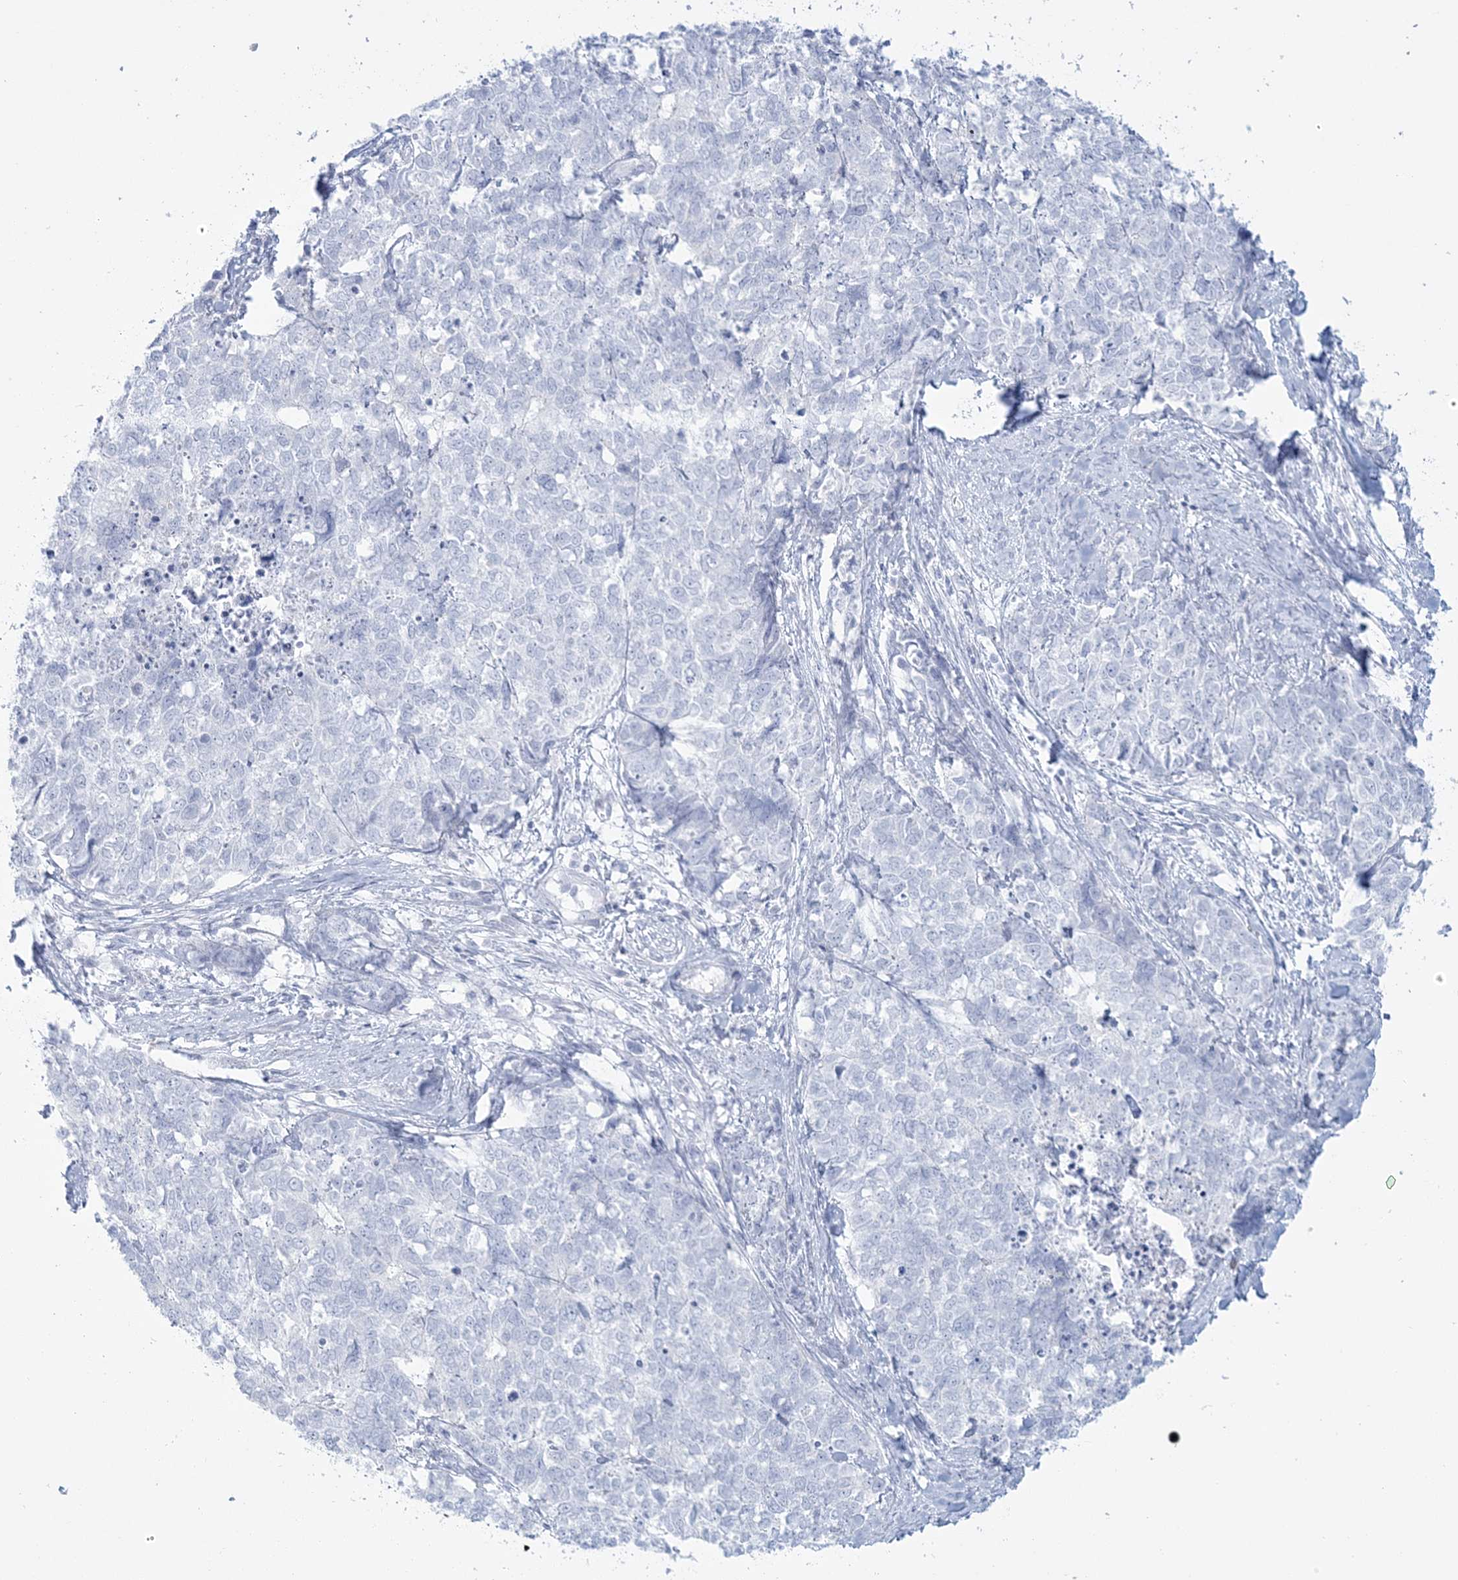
{"staining": {"intensity": "negative", "quantity": "none", "location": "none"}, "tissue": "cervical cancer", "cell_type": "Tumor cells", "image_type": "cancer", "snomed": [{"axis": "morphology", "description": "Squamous cell carcinoma, NOS"}, {"axis": "topography", "description": "Cervix"}], "caption": "Immunohistochemical staining of cervical cancer (squamous cell carcinoma) exhibits no significant positivity in tumor cells.", "gene": "ADGB", "patient": {"sex": "female", "age": 63}}